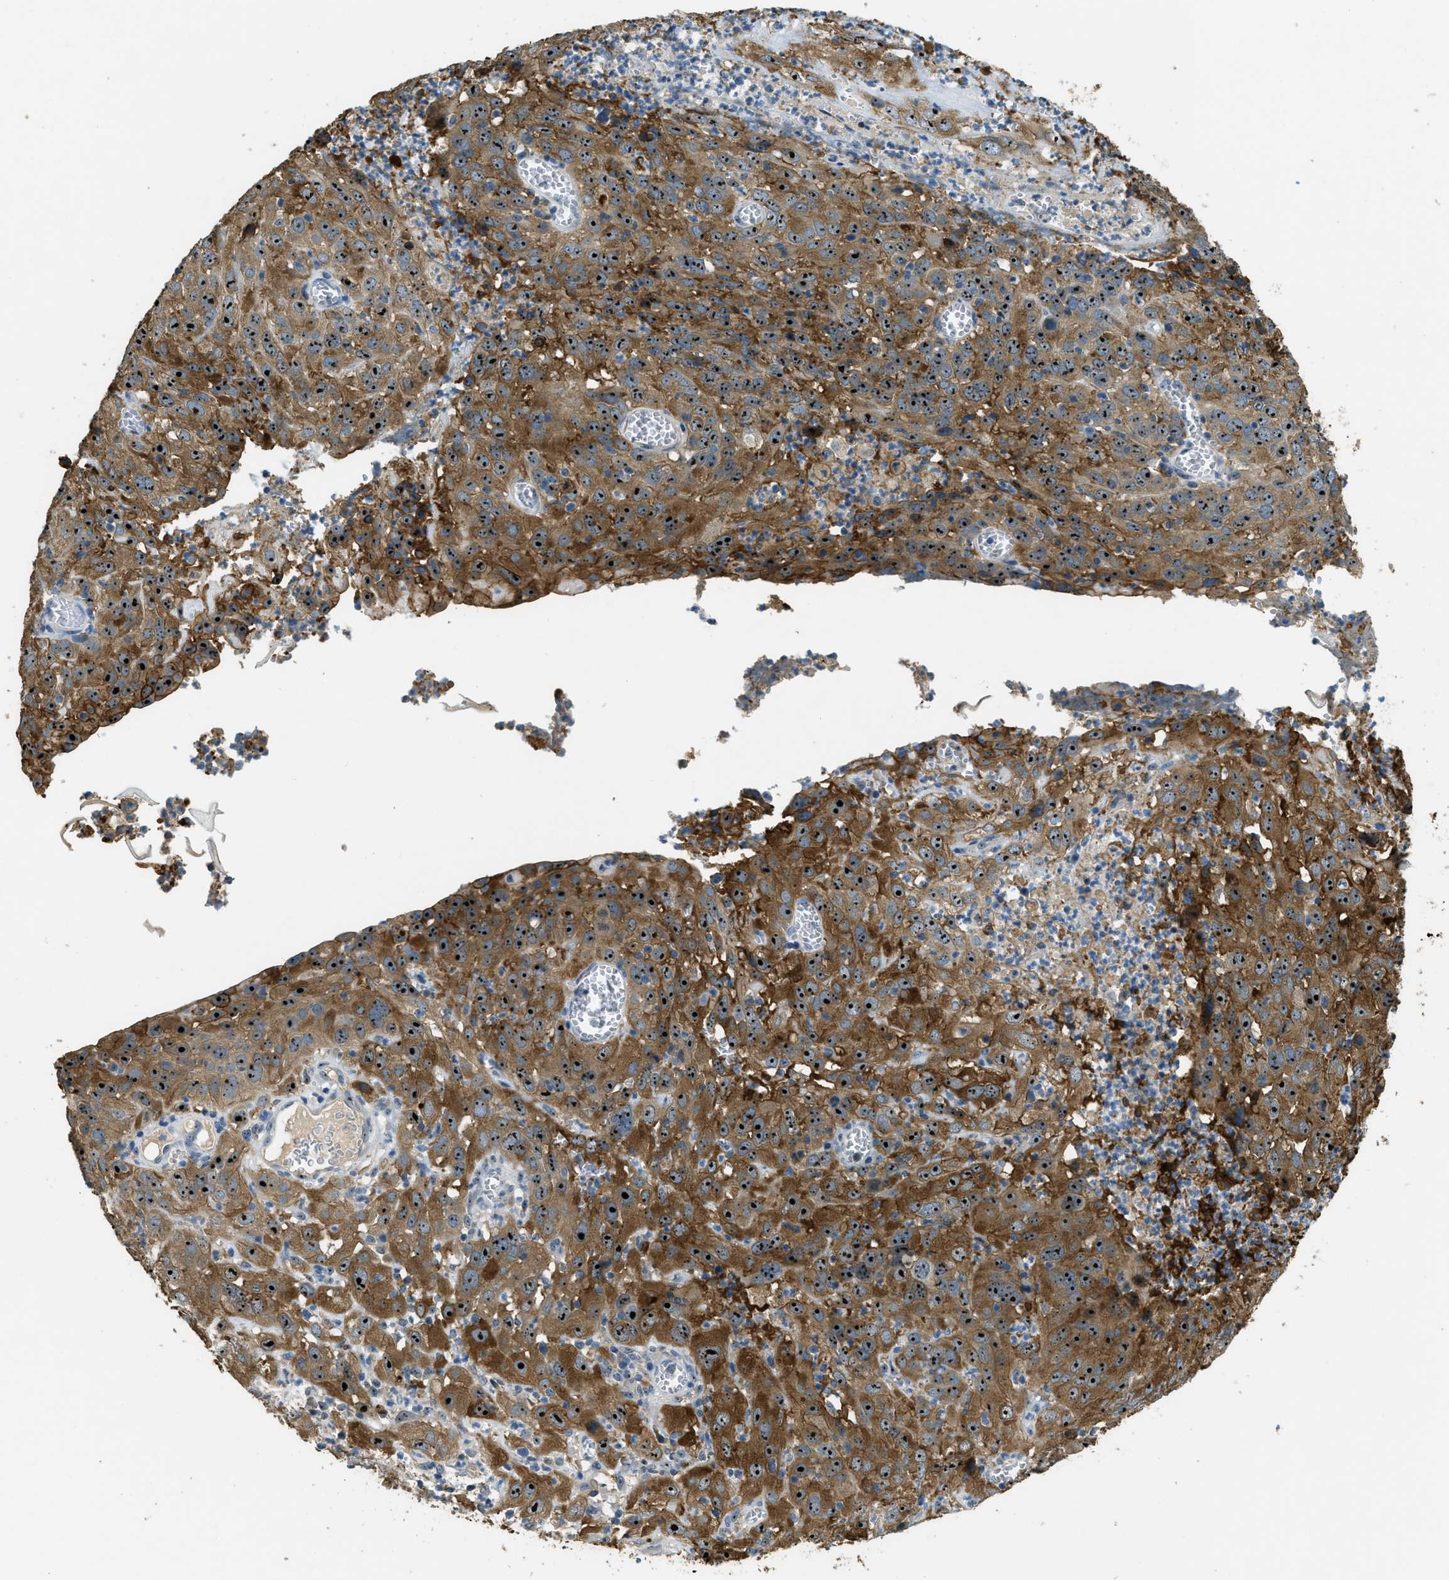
{"staining": {"intensity": "strong", "quantity": ">75%", "location": "cytoplasmic/membranous,nuclear"}, "tissue": "cervical cancer", "cell_type": "Tumor cells", "image_type": "cancer", "snomed": [{"axis": "morphology", "description": "Squamous cell carcinoma, NOS"}, {"axis": "topography", "description": "Cervix"}], "caption": "Protein expression analysis of human cervical squamous cell carcinoma reveals strong cytoplasmic/membranous and nuclear staining in approximately >75% of tumor cells. (DAB (3,3'-diaminobenzidine) IHC with brightfield microscopy, high magnification).", "gene": "OSMR", "patient": {"sex": "female", "age": 32}}